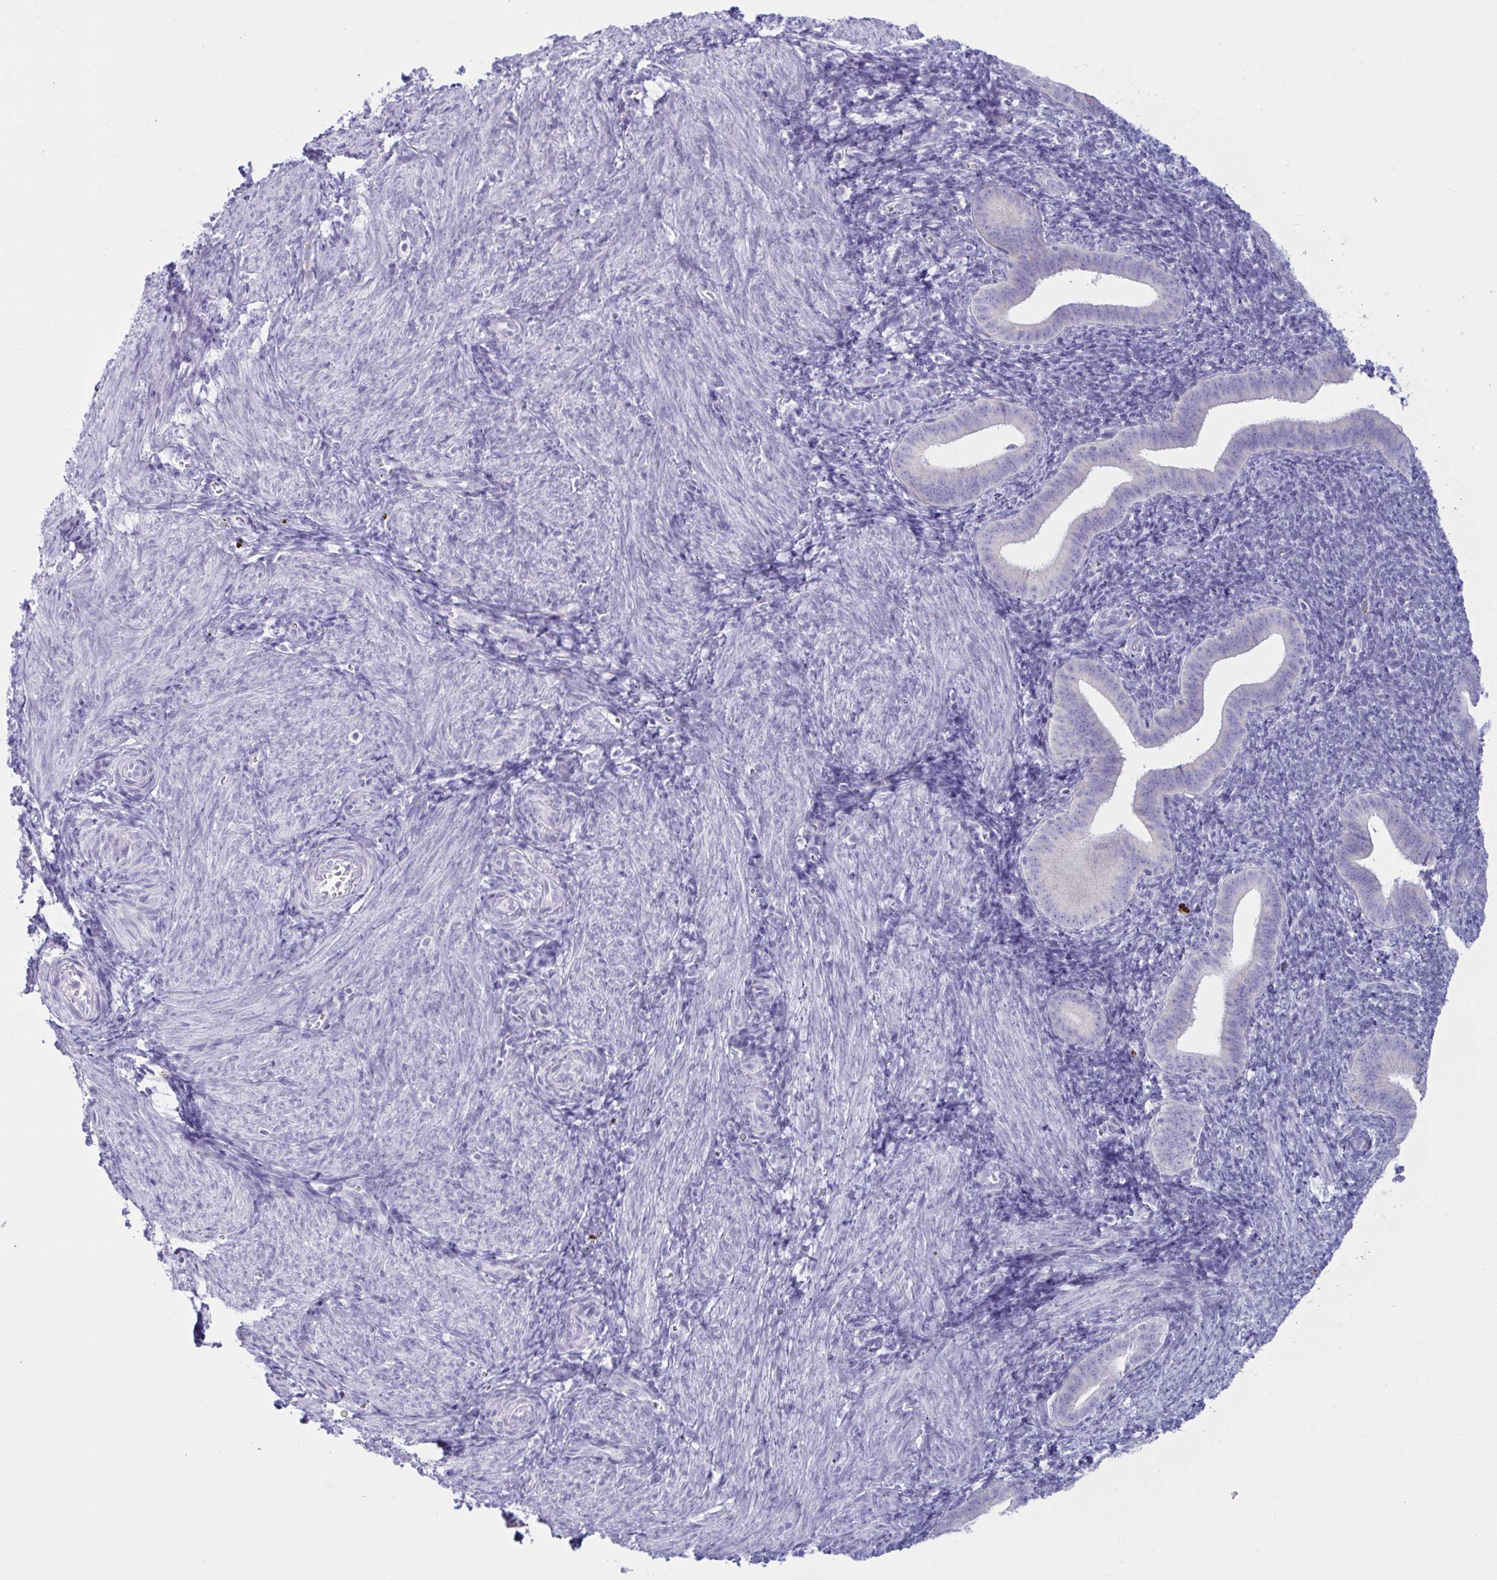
{"staining": {"intensity": "negative", "quantity": "none", "location": "none"}, "tissue": "endometrium", "cell_type": "Cells in endometrial stroma", "image_type": "normal", "snomed": [{"axis": "morphology", "description": "Normal tissue, NOS"}, {"axis": "topography", "description": "Endometrium"}], "caption": "This micrograph is of normal endometrium stained with IHC to label a protein in brown with the nuclei are counter-stained blue. There is no expression in cells in endometrial stroma.", "gene": "BBS1", "patient": {"sex": "female", "age": 25}}